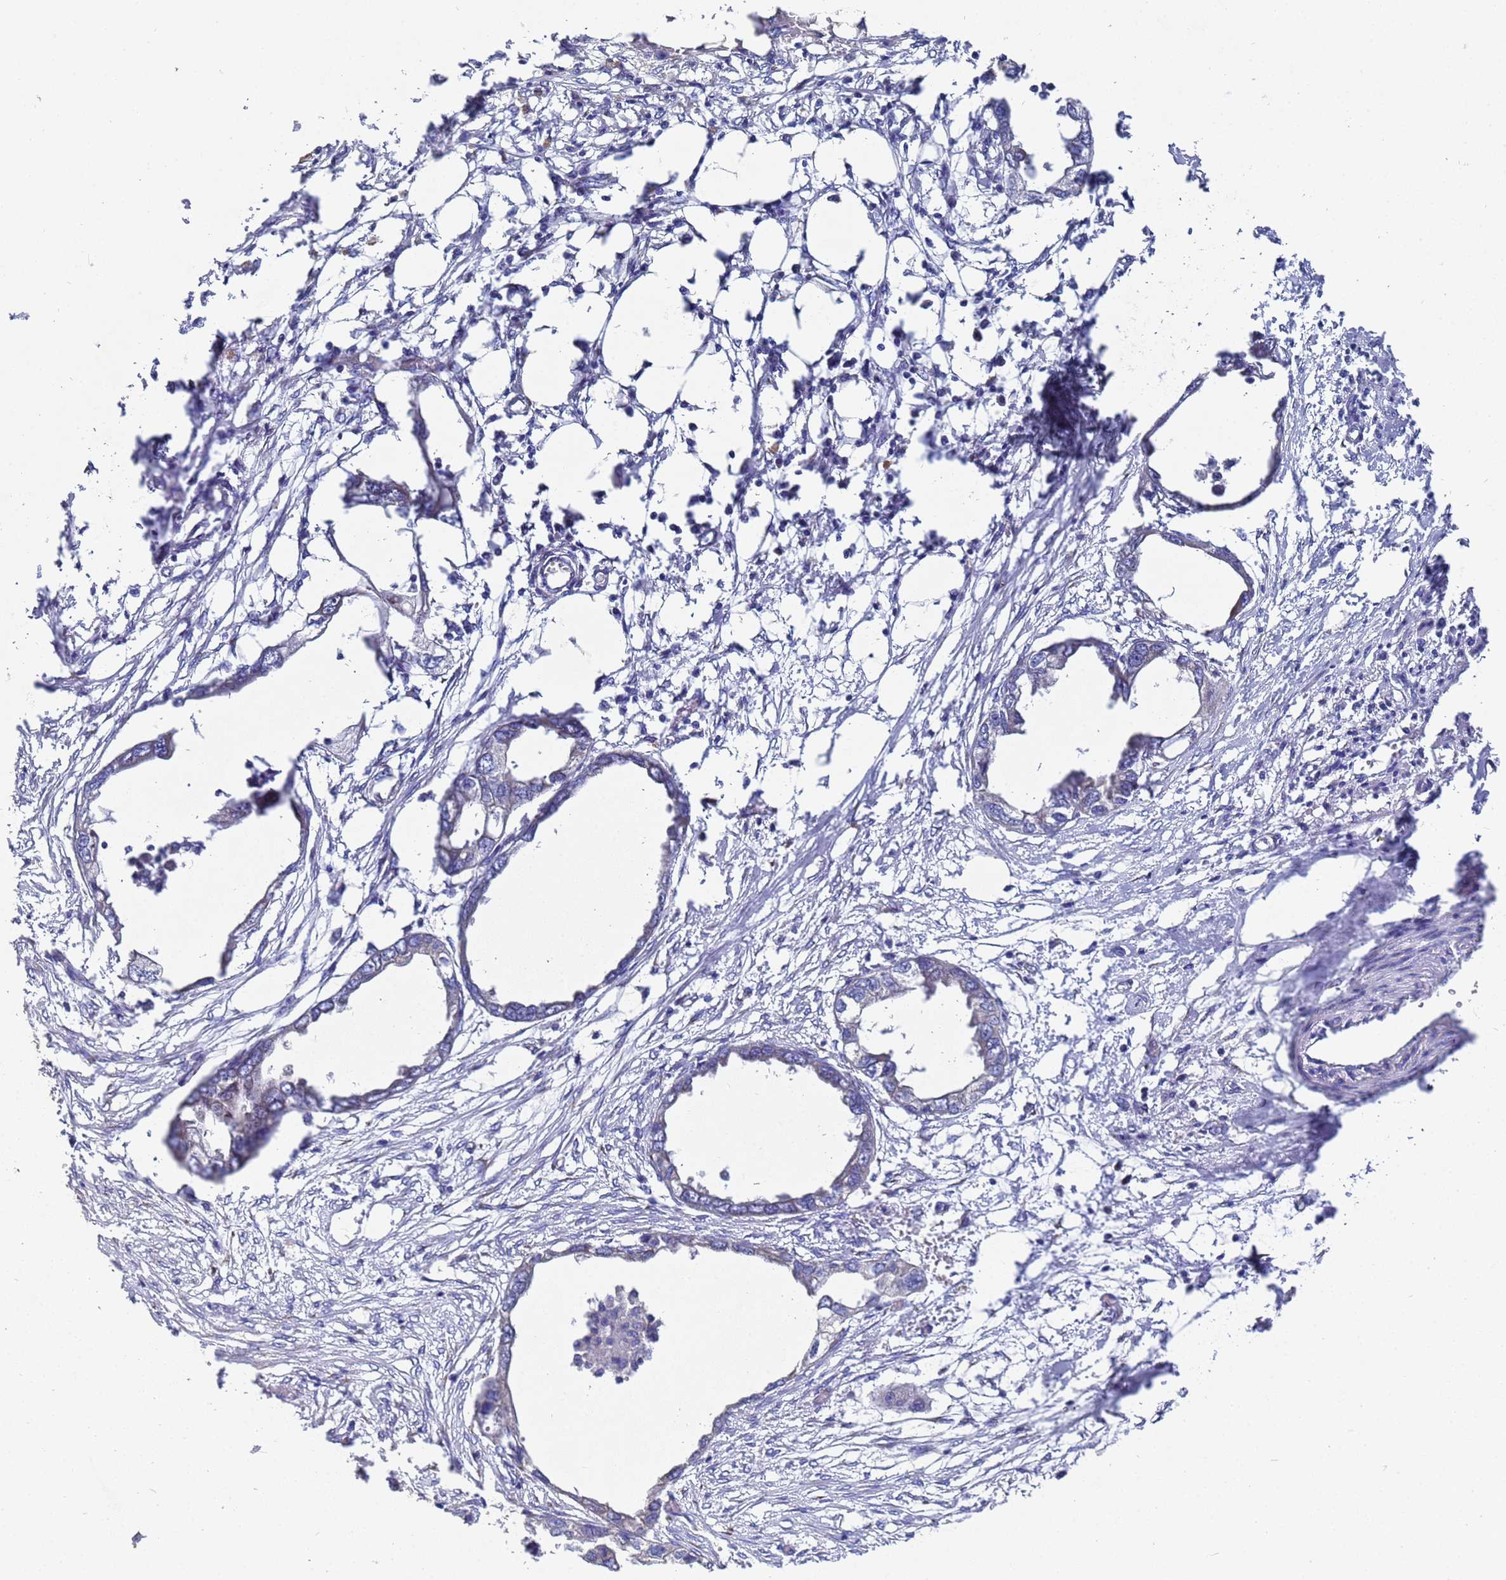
{"staining": {"intensity": "negative", "quantity": "none", "location": "none"}, "tissue": "endometrial cancer", "cell_type": "Tumor cells", "image_type": "cancer", "snomed": [{"axis": "morphology", "description": "Adenocarcinoma, NOS"}, {"axis": "morphology", "description": "Adenocarcinoma, metastatic, NOS"}, {"axis": "topography", "description": "Adipose tissue"}, {"axis": "topography", "description": "Endometrium"}], "caption": "Tumor cells are negative for protein expression in human endometrial cancer.", "gene": "NSUN6", "patient": {"sex": "female", "age": 67}}